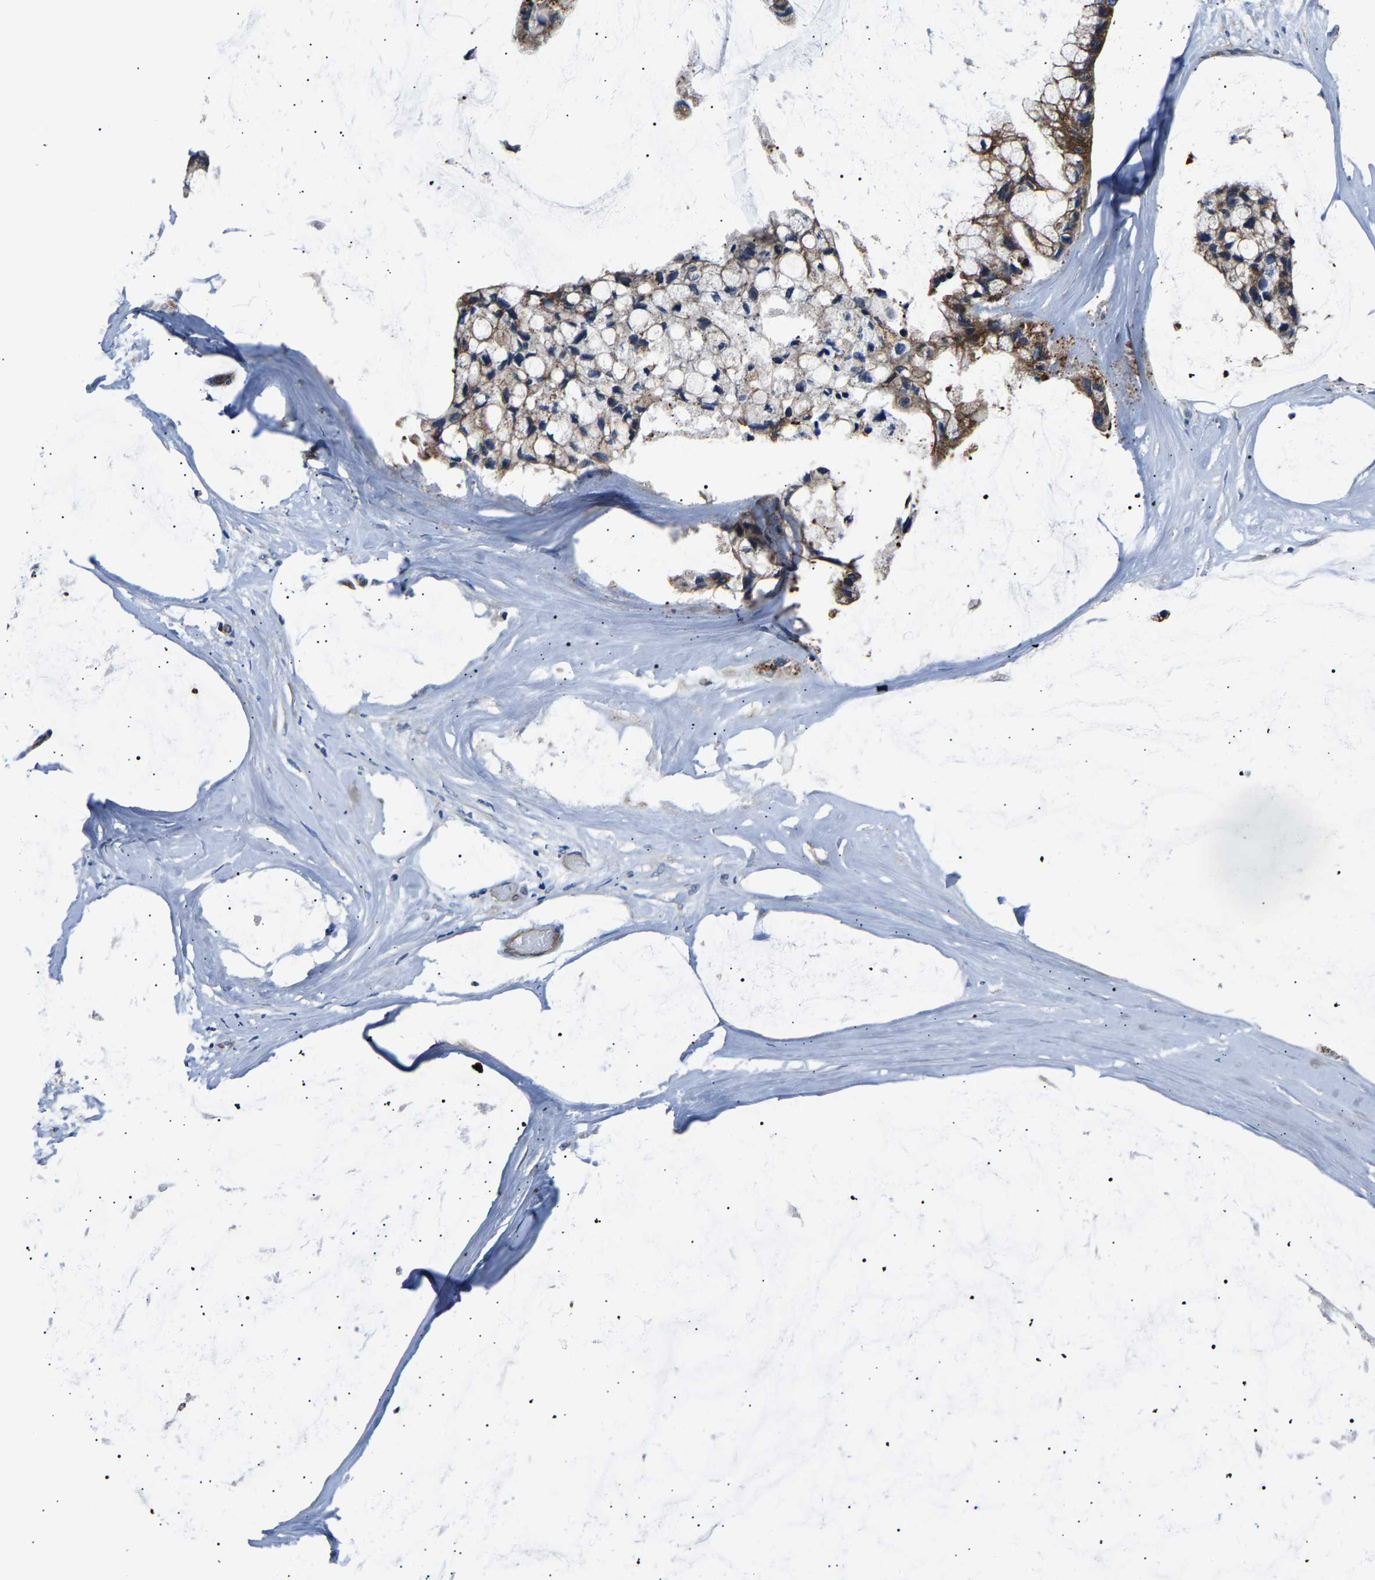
{"staining": {"intensity": "moderate", "quantity": ">75%", "location": "cytoplasmic/membranous"}, "tissue": "ovarian cancer", "cell_type": "Tumor cells", "image_type": "cancer", "snomed": [{"axis": "morphology", "description": "Cystadenocarcinoma, mucinous, NOS"}, {"axis": "topography", "description": "Ovary"}], "caption": "Immunohistochemical staining of mucinous cystadenocarcinoma (ovarian) demonstrates medium levels of moderate cytoplasmic/membranous protein expression in about >75% of tumor cells.", "gene": "GGCT", "patient": {"sex": "female", "age": 39}}